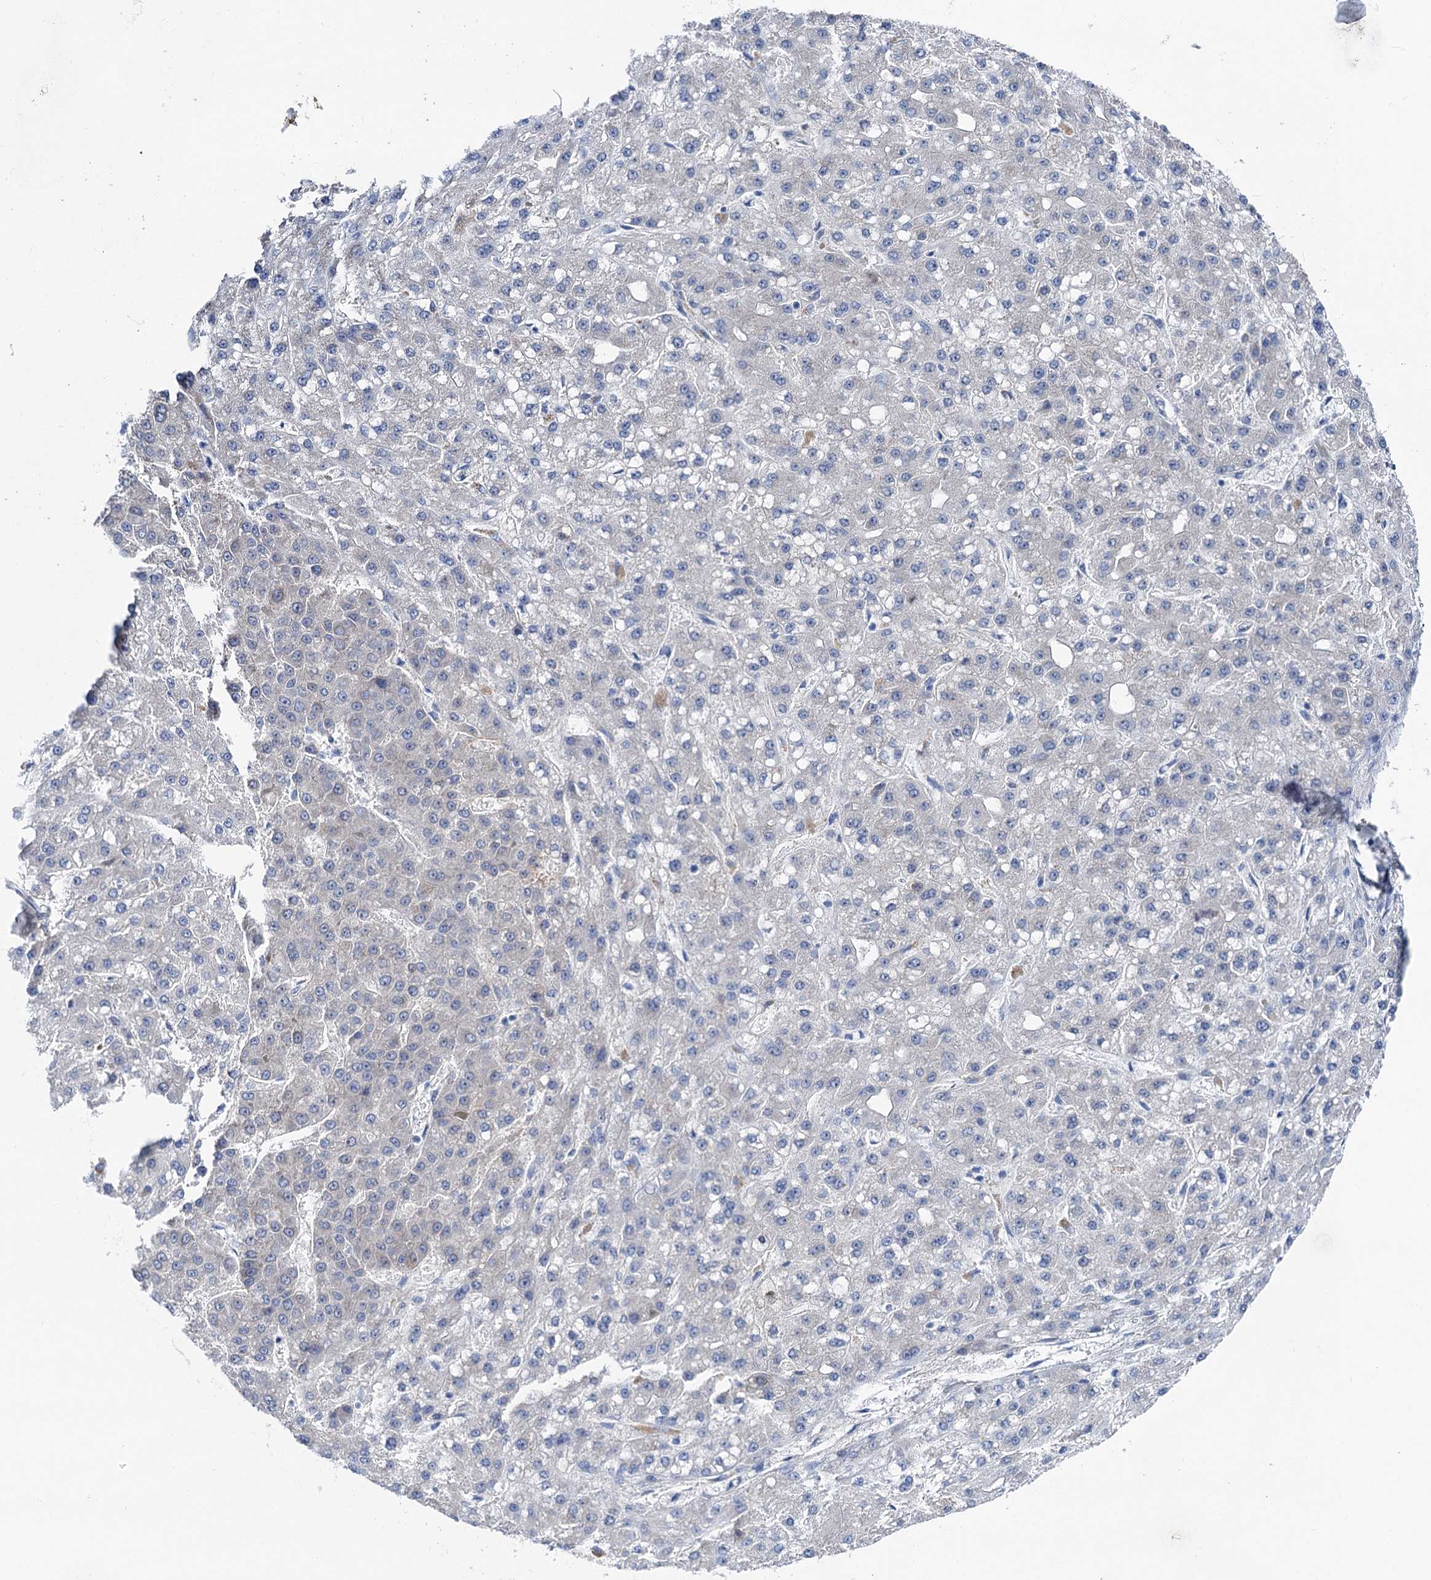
{"staining": {"intensity": "negative", "quantity": "none", "location": "none"}, "tissue": "liver cancer", "cell_type": "Tumor cells", "image_type": "cancer", "snomed": [{"axis": "morphology", "description": "Carcinoma, Hepatocellular, NOS"}, {"axis": "topography", "description": "Liver"}], "caption": "The image displays no significant expression in tumor cells of liver hepatocellular carcinoma. Nuclei are stained in blue.", "gene": "SHROOM1", "patient": {"sex": "male", "age": 67}}